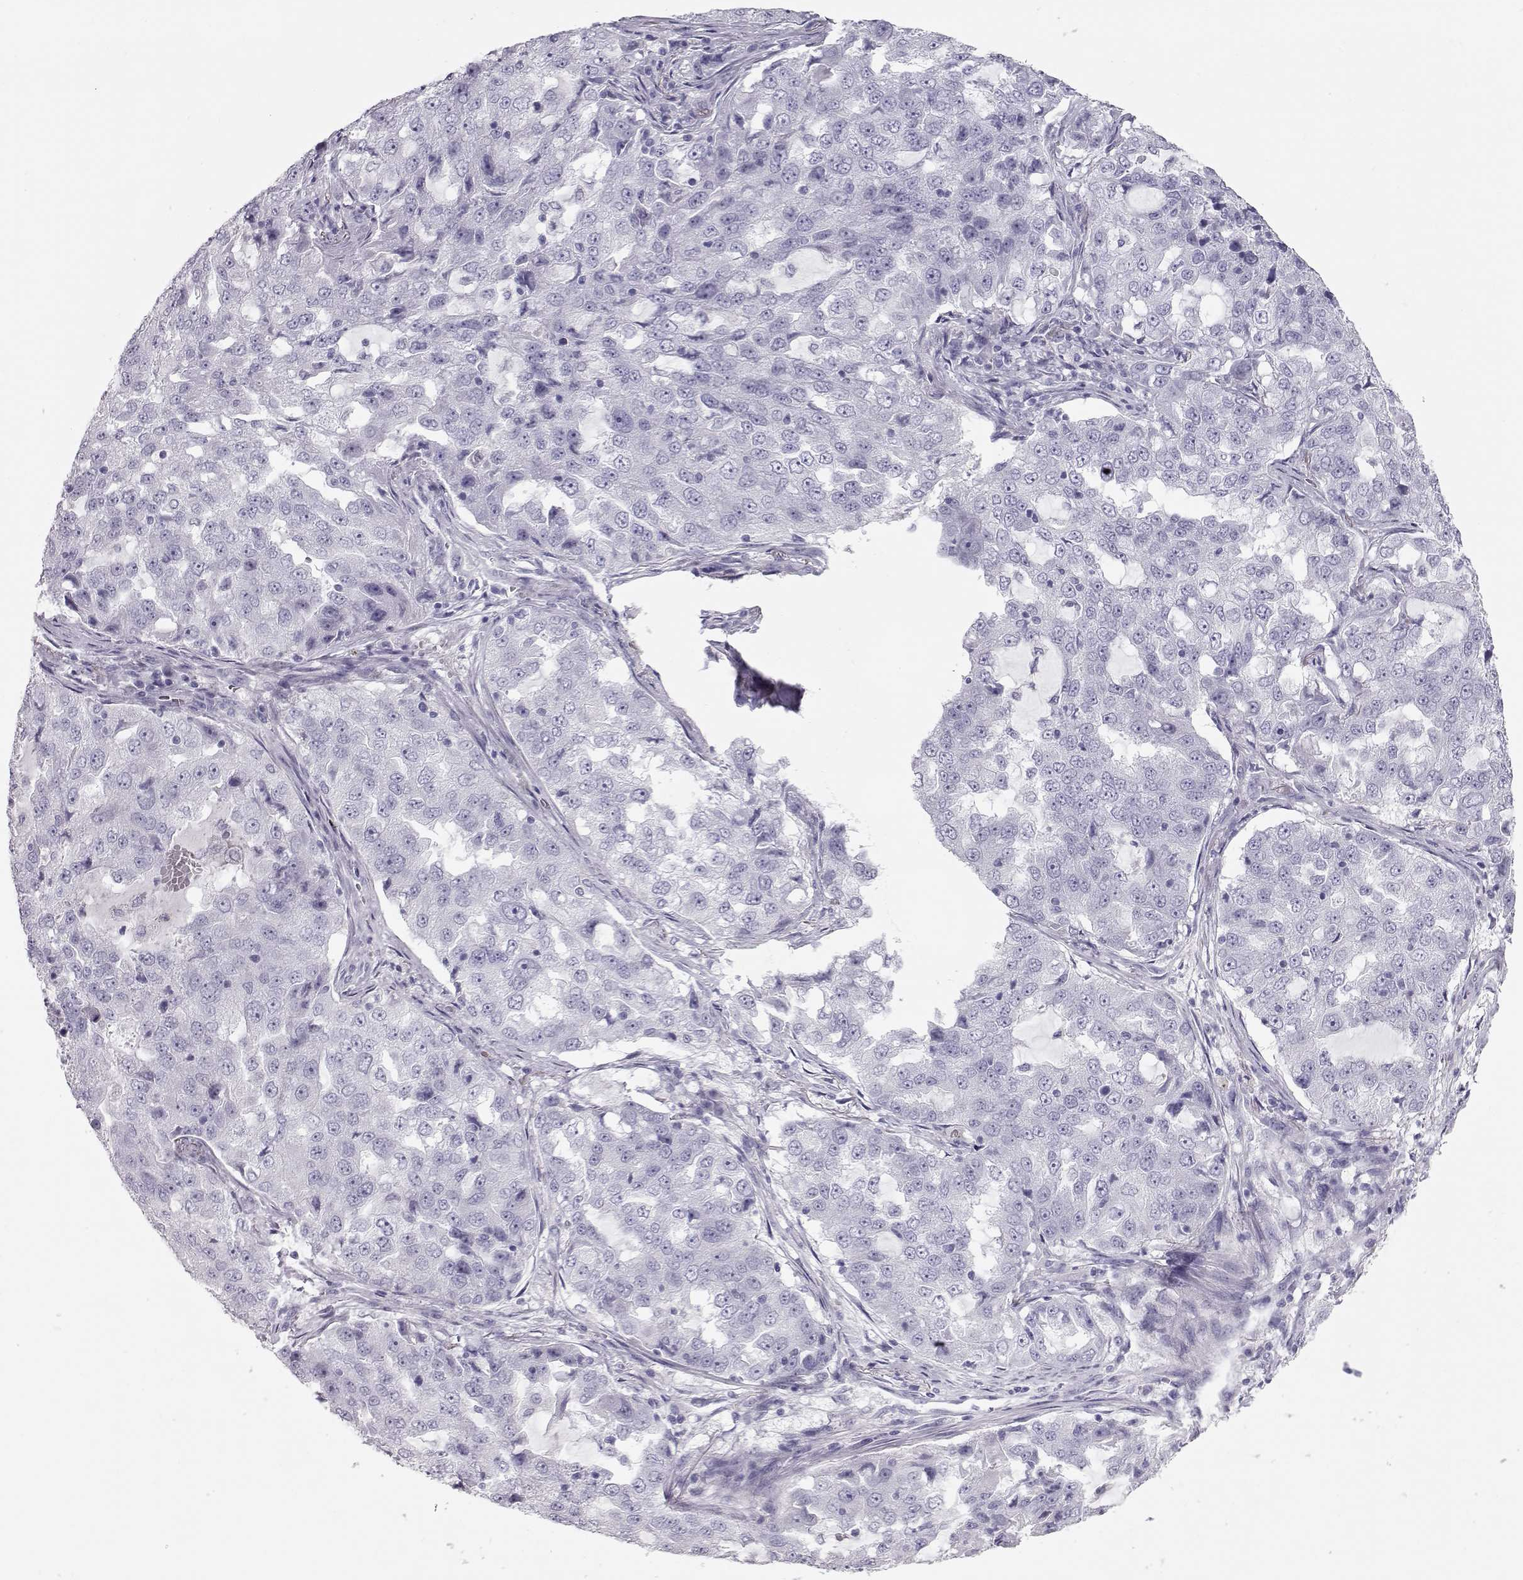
{"staining": {"intensity": "negative", "quantity": "none", "location": "none"}, "tissue": "lung cancer", "cell_type": "Tumor cells", "image_type": "cancer", "snomed": [{"axis": "morphology", "description": "Adenocarcinoma, NOS"}, {"axis": "topography", "description": "Lung"}], "caption": "Protein analysis of lung cancer (adenocarcinoma) reveals no significant expression in tumor cells.", "gene": "SLITRK3", "patient": {"sex": "female", "age": 61}}